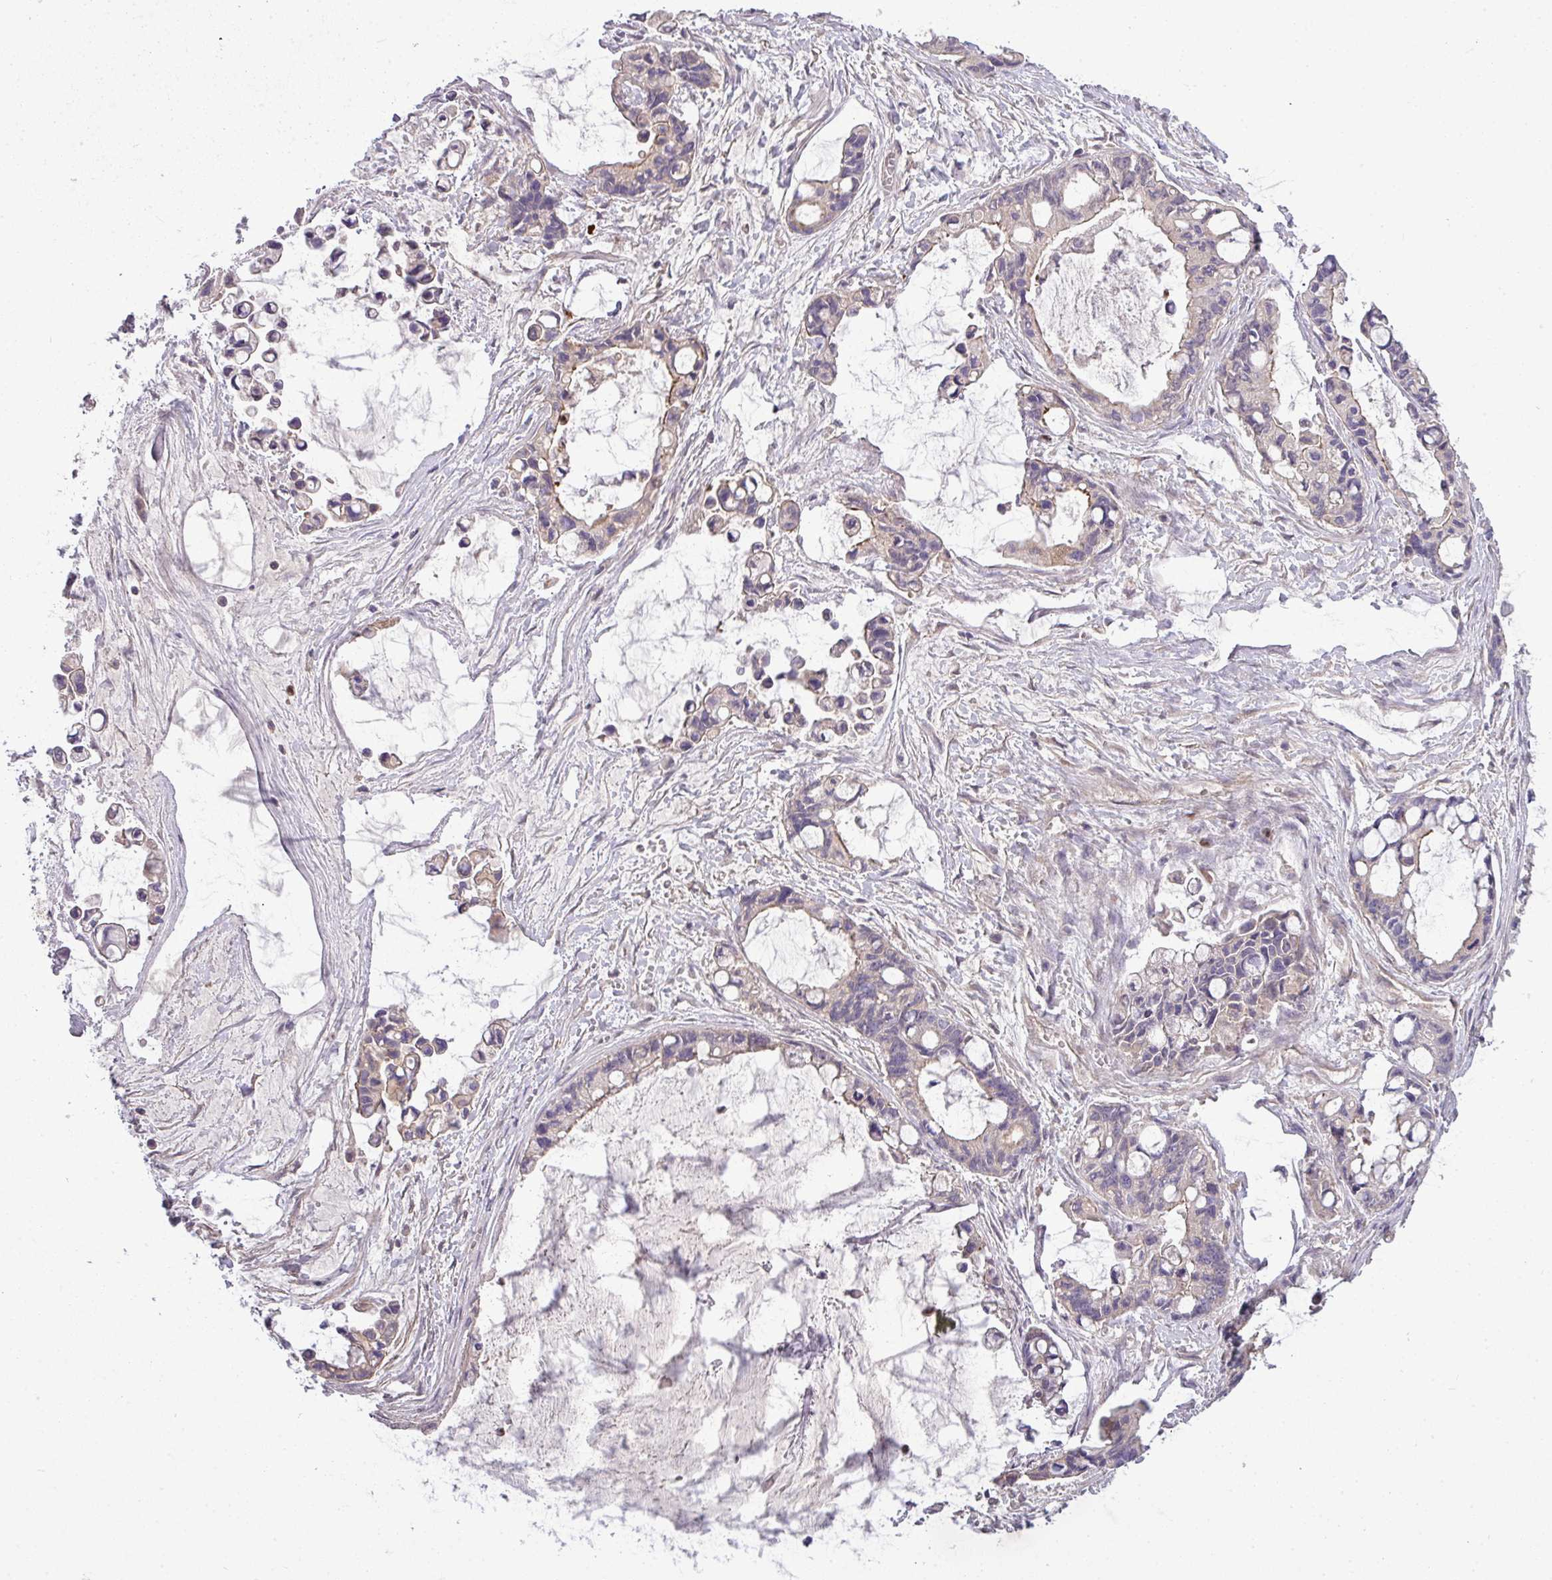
{"staining": {"intensity": "weak", "quantity": "<25%", "location": "cytoplasmic/membranous"}, "tissue": "ovarian cancer", "cell_type": "Tumor cells", "image_type": "cancer", "snomed": [{"axis": "morphology", "description": "Cystadenocarcinoma, mucinous, NOS"}, {"axis": "topography", "description": "Ovary"}], "caption": "Histopathology image shows no significant protein positivity in tumor cells of ovarian mucinous cystadenocarcinoma.", "gene": "PAPLN", "patient": {"sex": "female", "age": 63}}